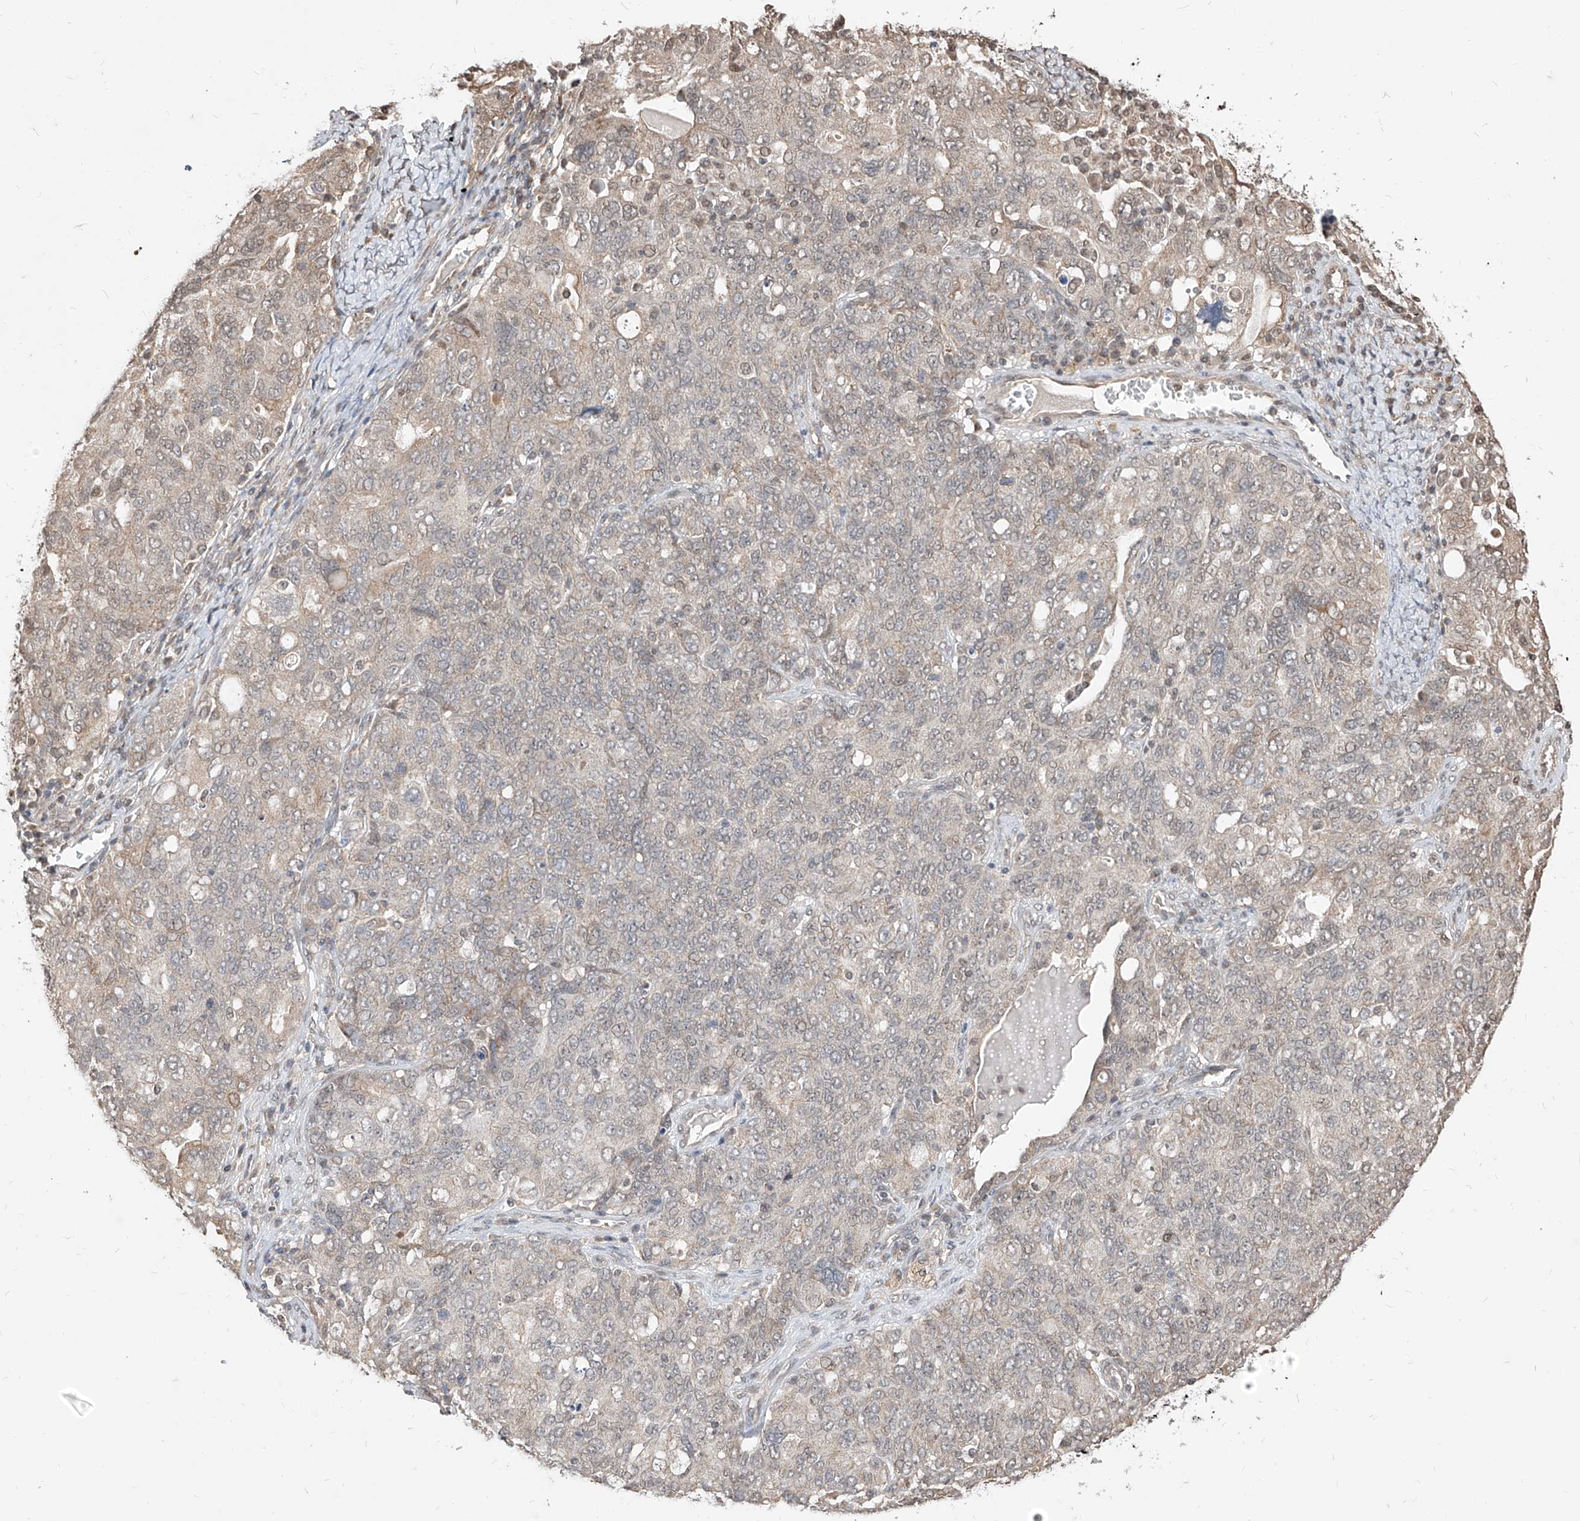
{"staining": {"intensity": "weak", "quantity": "<25%", "location": "cytoplasmic/membranous"}, "tissue": "ovarian cancer", "cell_type": "Tumor cells", "image_type": "cancer", "snomed": [{"axis": "morphology", "description": "Carcinoma, endometroid"}, {"axis": "topography", "description": "Ovary"}], "caption": "Histopathology image shows no significant protein expression in tumor cells of endometroid carcinoma (ovarian).", "gene": "C8orf82", "patient": {"sex": "female", "age": 62}}